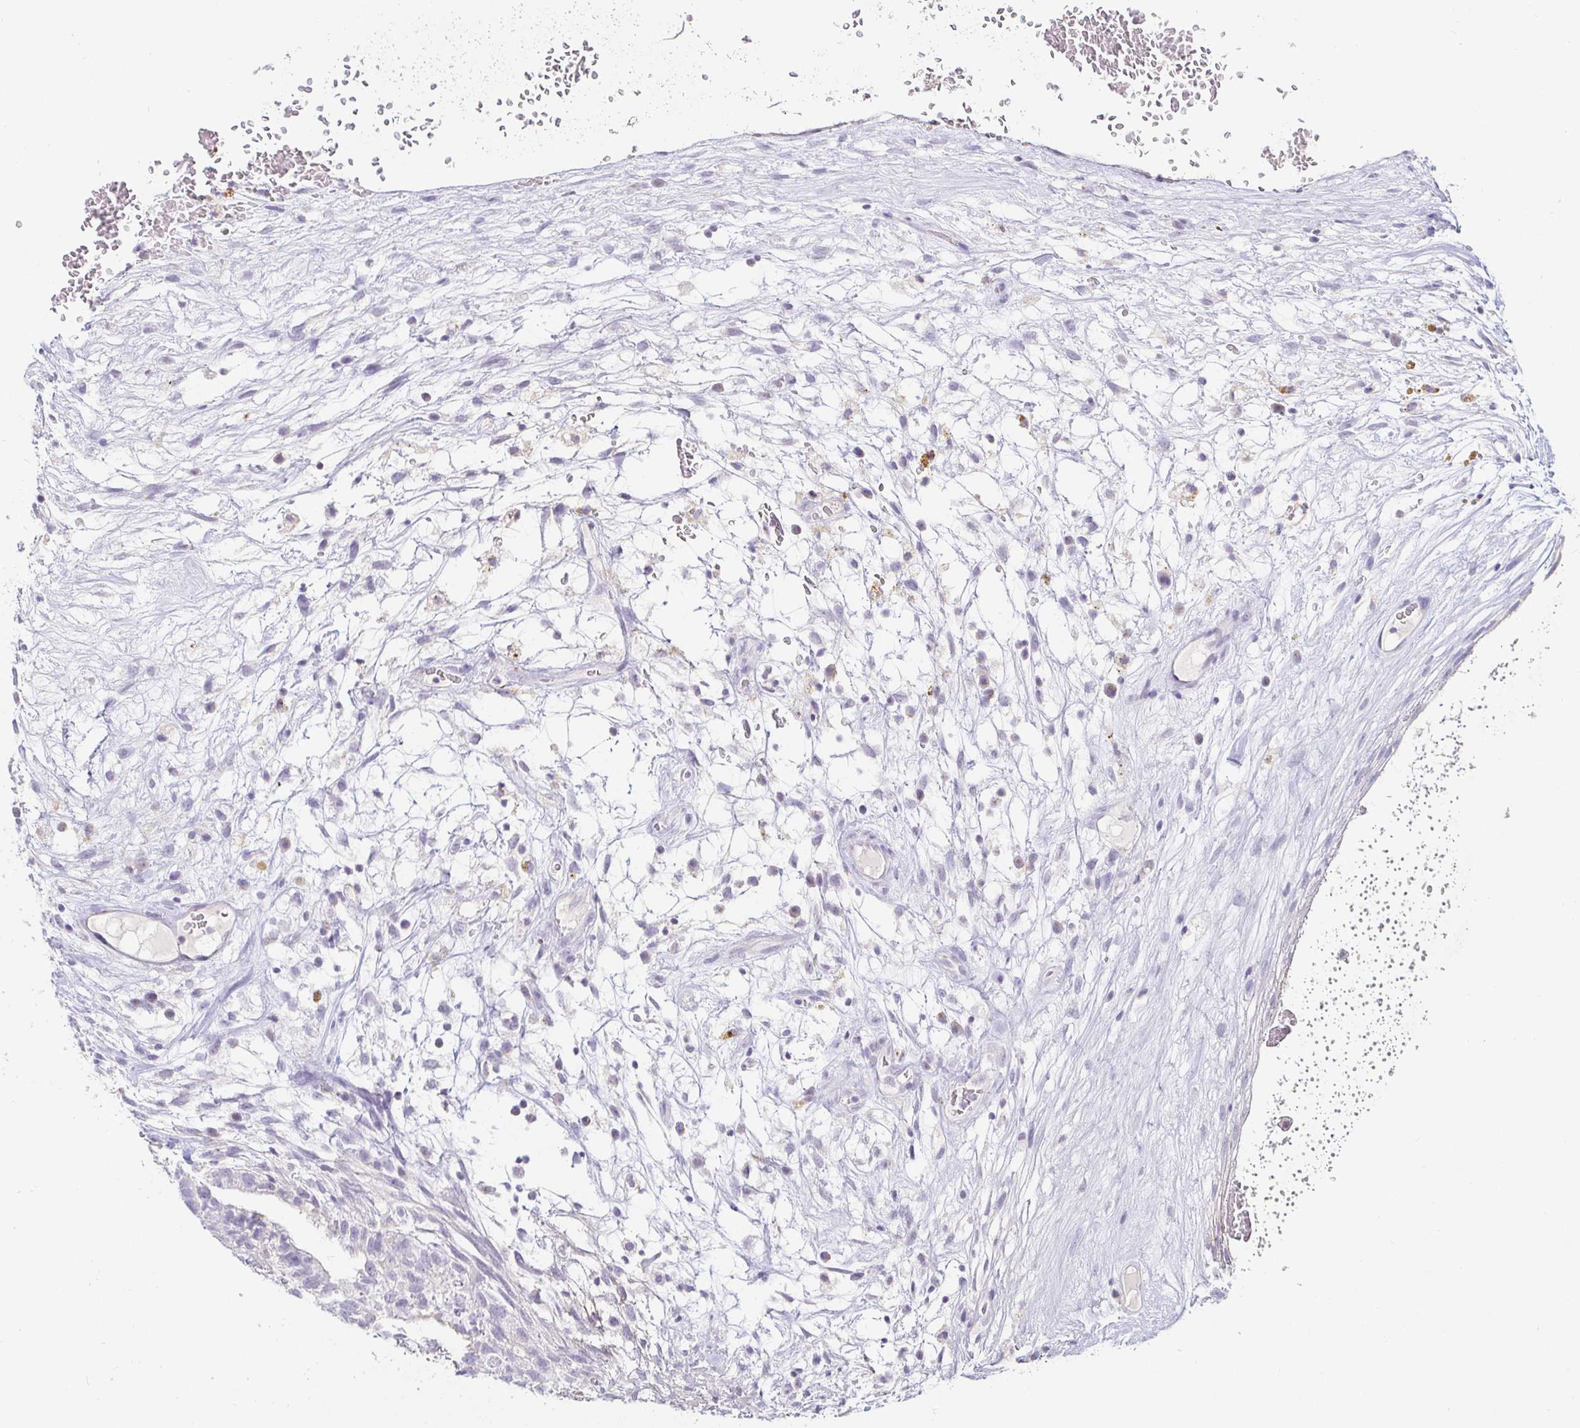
{"staining": {"intensity": "negative", "quantity": "none", "location": "none"}, "tissue": "testis cancer", "cell_type": "Tumor cells", "image_type": "cancer", "snomed": [{"axis": "morphology", "description": "Normal tissue, NOS"}, {"axis": "morphology", "description": "Carcinoma, Embryonal, NOS"}, {"axis": "topography", "description": "Testis"}], "caption": "The immunohistochemistry (IHC) photomicrograph has no significant expression in tumor cells of embryonal carcinoma (testis) tissue.", "gene": "OR51D1", "patient": {"sex": "male", "age": 32}}